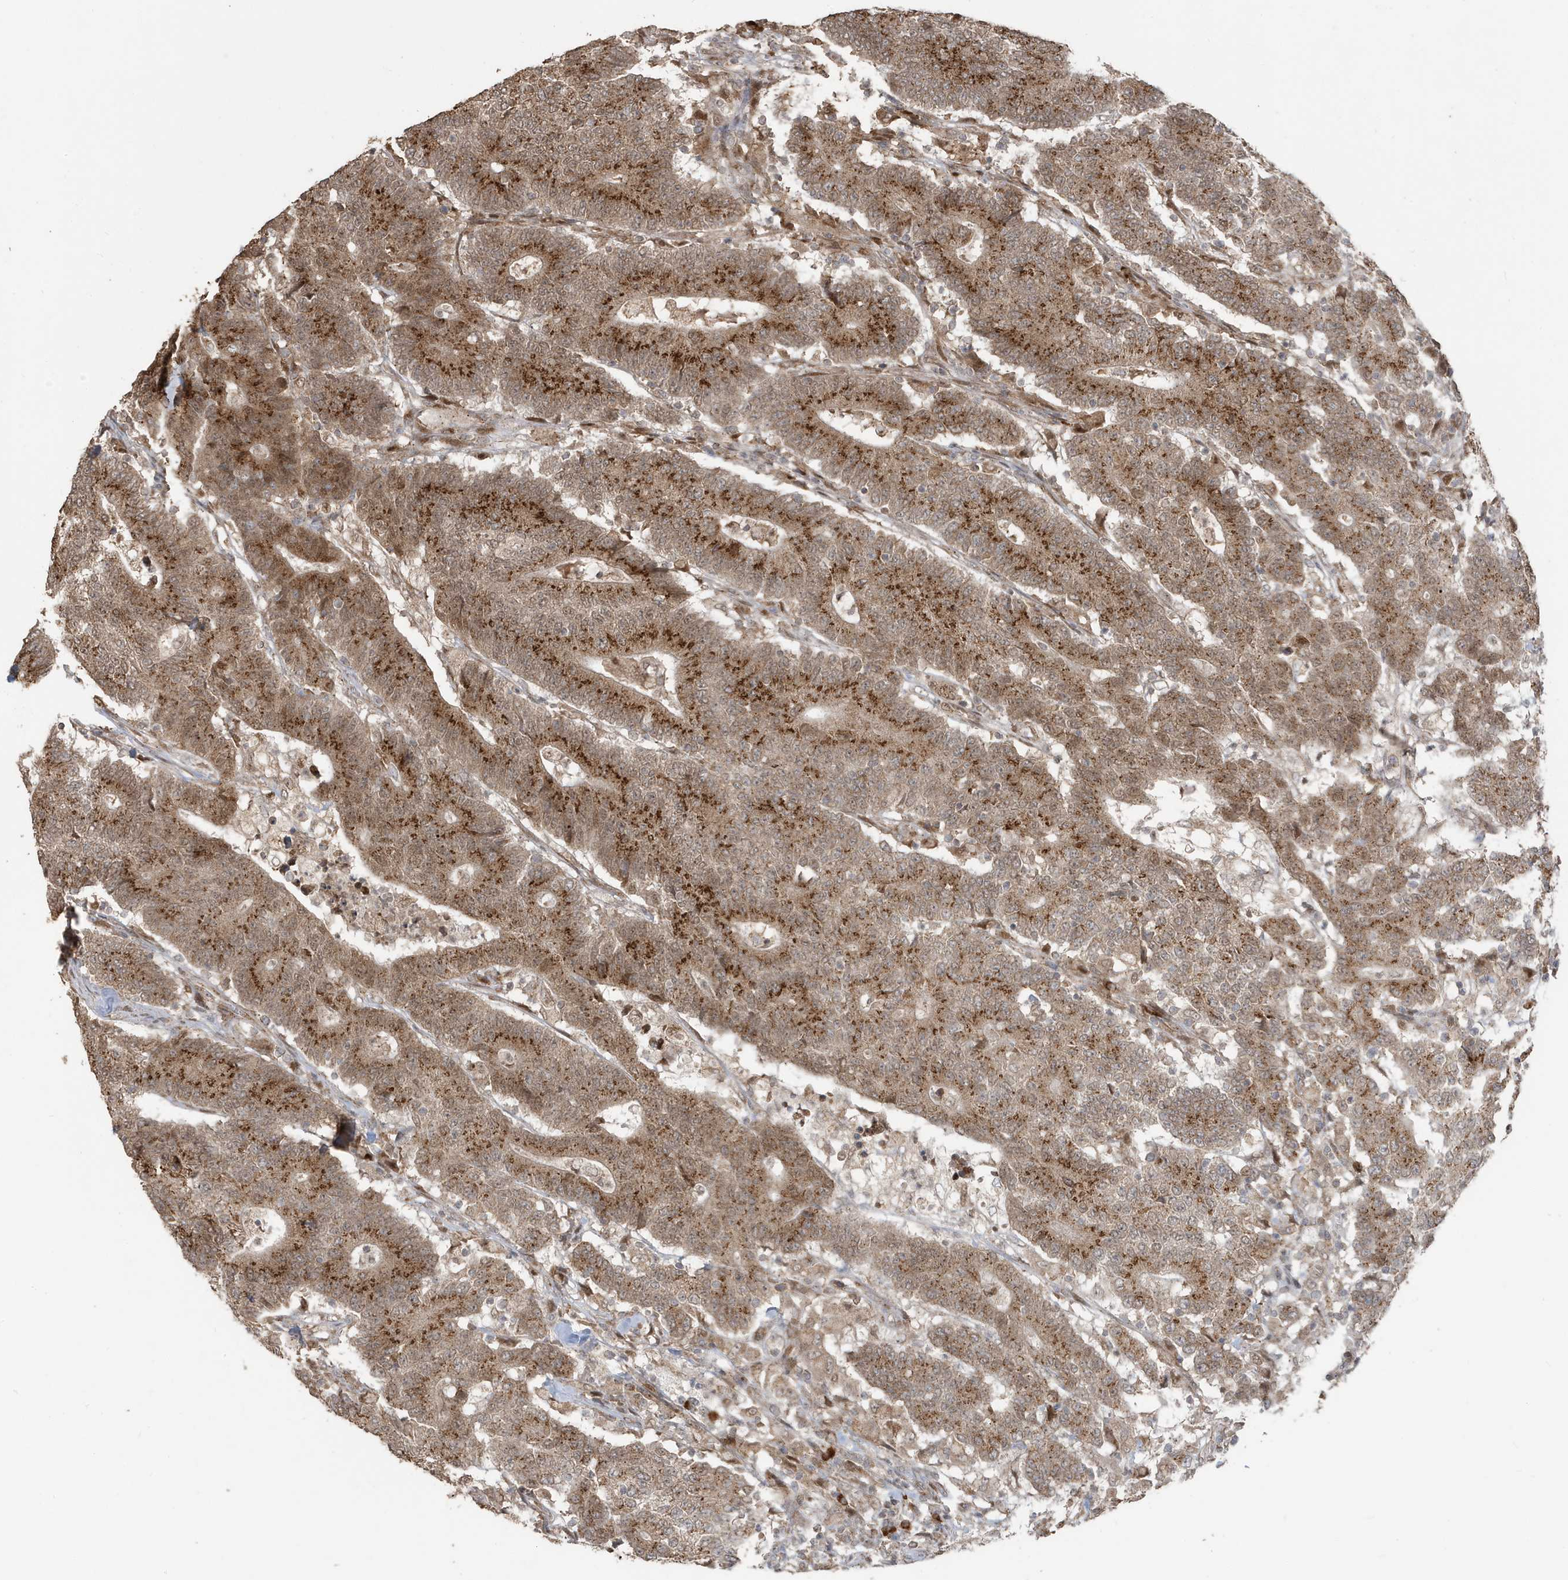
{"staining": {"intensity": "strong", "quantity": ">75%", "location": "cytoplasmic/membranous"}, "tissue": "colorectal cancer", "cell_type": "Tumor cells", "image_type": "cancer", "snomed": [{"axis": "morphology", "description": "Normal tissue, NOS"}, {"axis": "morphology", "description": "Adenocarcinoma, NOS"}, {"axis": "topography", "description": "Colon"}], "caption": "IHC micrograph of human adenocarcinoma (colorectal) stained for a protein (brown), which reveals high levels of strong cytoplasmic/membranous expression in approximately >75% of tumor cells.", "gene": "RER1", "patient": {"sex": "female", "age": 75}}